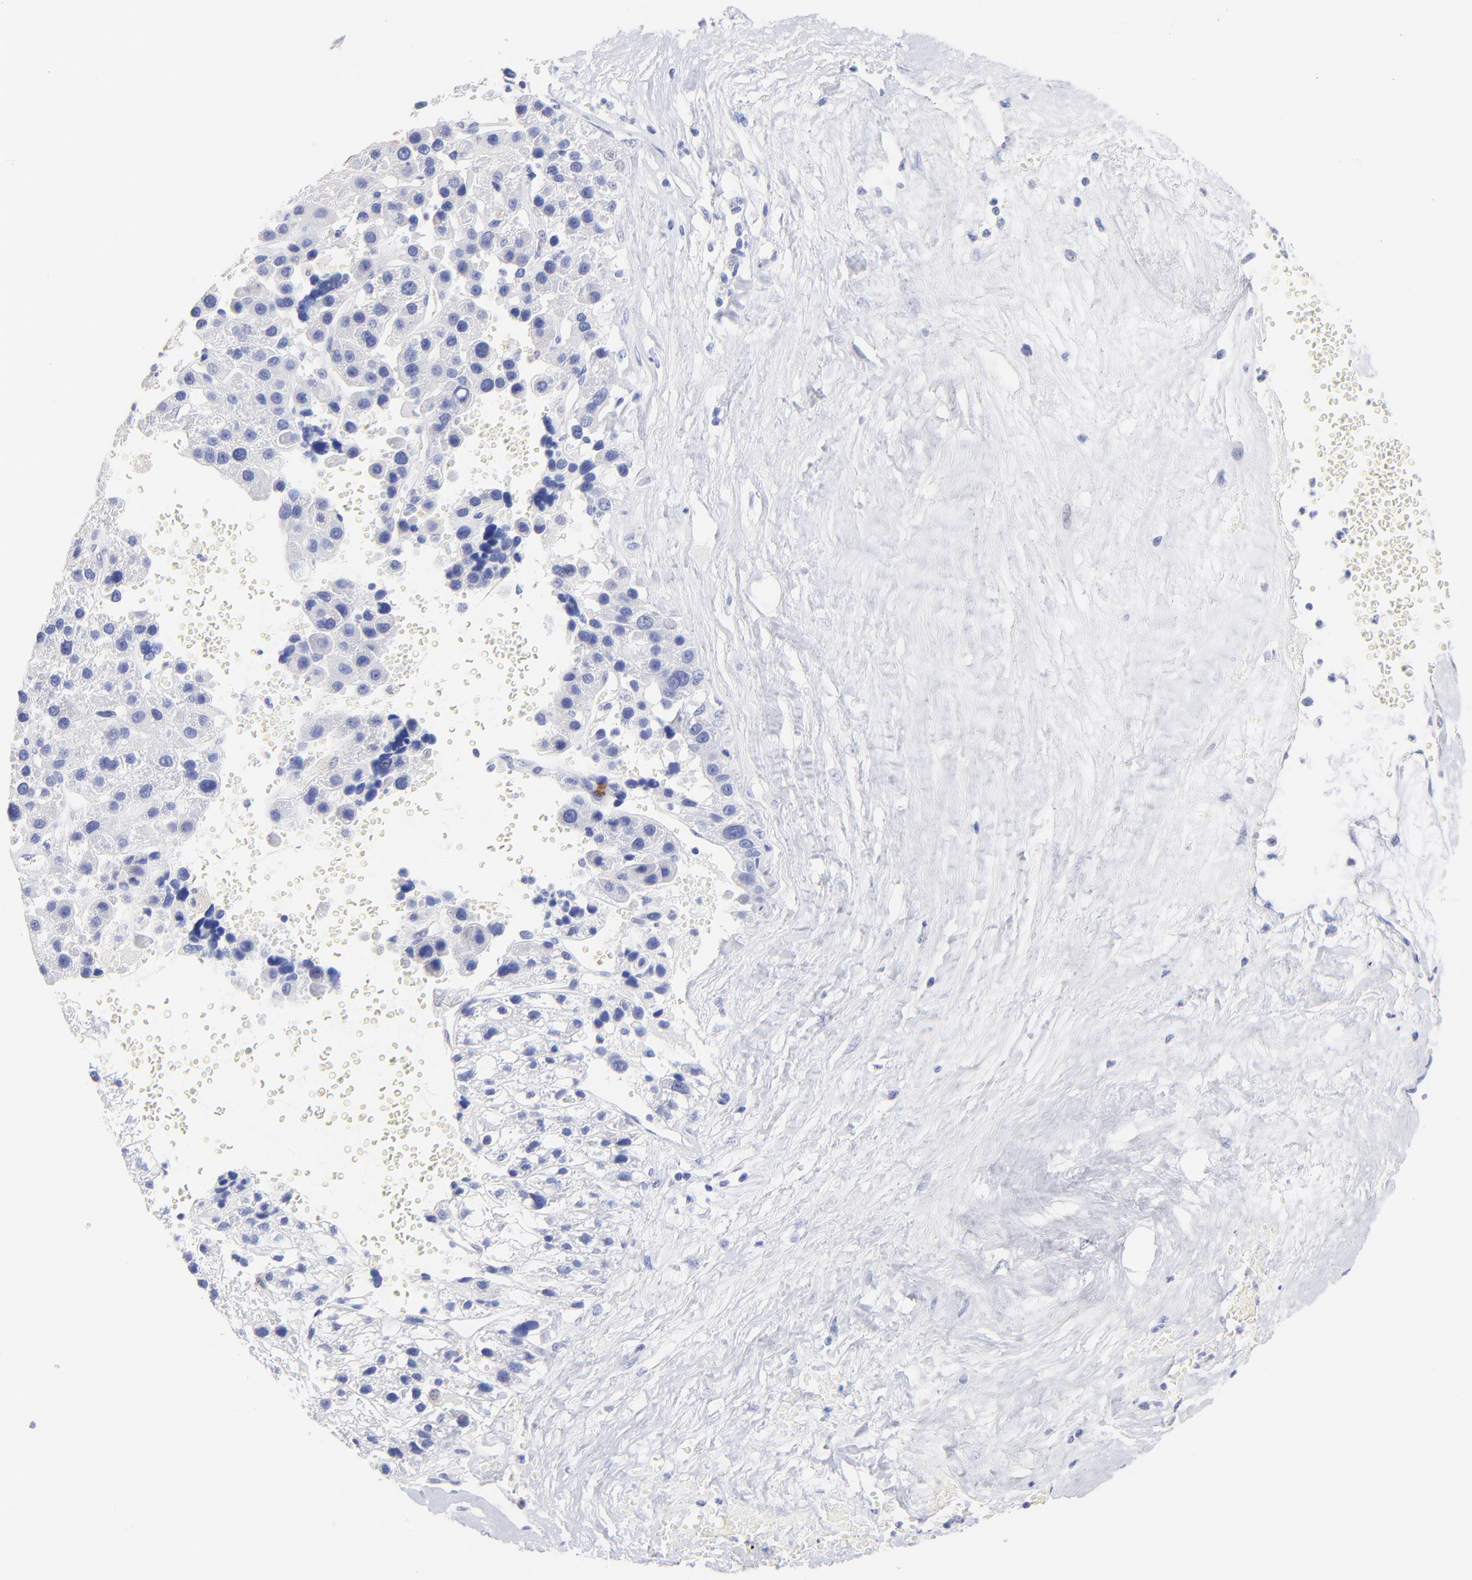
{"staining": {"intensity": "negative", "quantity": "none", "location": "none"}, "tissue": "liver cancer", "cell_type": "Tumor cells", "image_type": "cancer", "snomed": [{"axis": "morphology", "description": "Carcinoma, Hepatocellular, NOS"}, {"axis": "topography", "description": "Liver"}], "caption": "A photomicrograph of human liver hepatocellular carcinoma is negative for staining in tumor cells.", "gene": "CFAP57", "patient": {"sex": "female", "age": 85}}